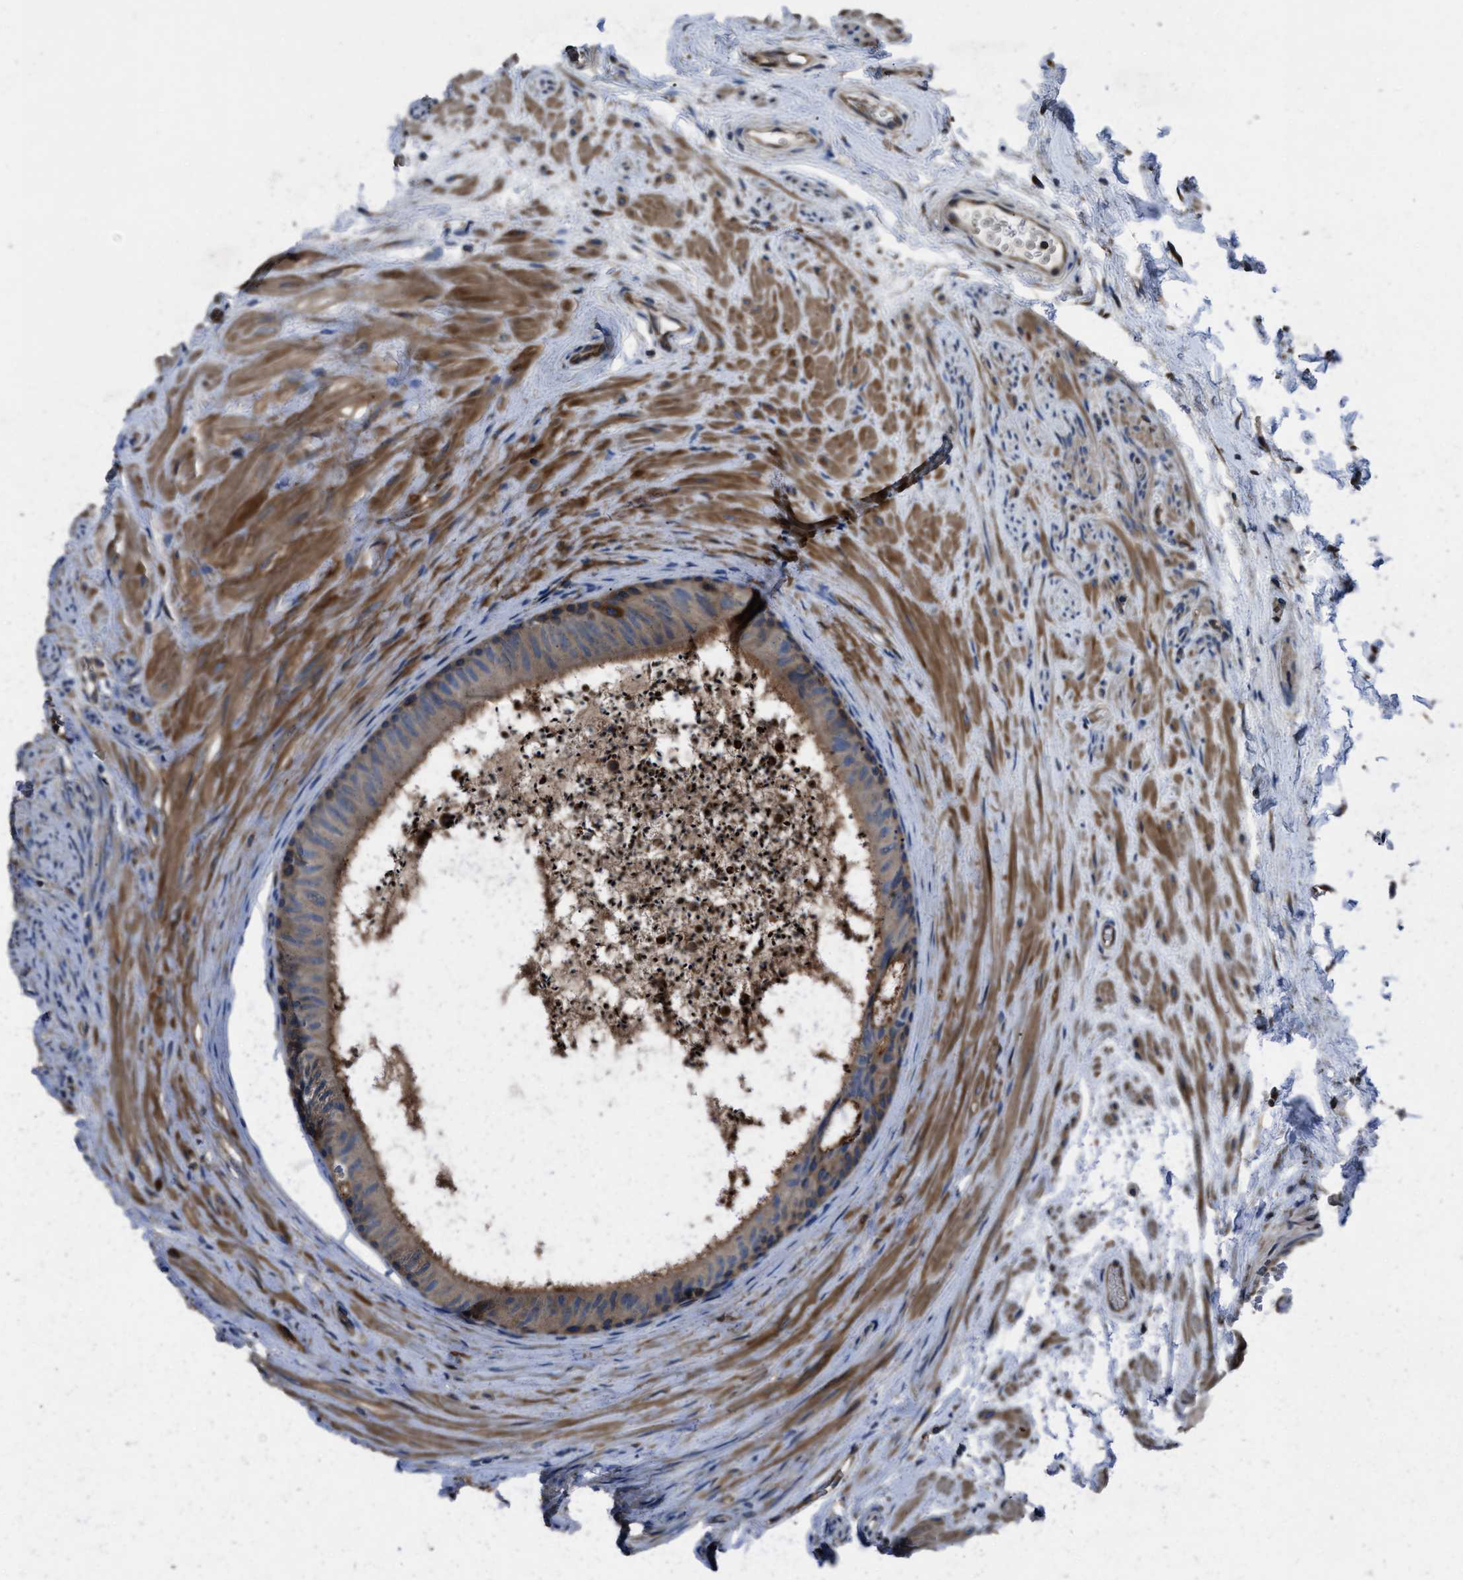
{"staining": {"intensity": "strong", "quantity": ">75%", "location": "cytoplasmic/membranous"}, "tissue": "epididymis", "cell_type": "Glandular cells", "image_type": "normal", "snomed": [{"axis": "morphology", "description": "Normal tissue, NOS"}, {"axis": "topography", "description": "Epididymis"}], "caption": "Glandular cells show high levels of strong cytoplasmic/membranous expression in about >75% of cells in benign human epididymis. (Brightfield microscopy of DAB IHC at high magnification).", "gene": "ANGPT1", "patient": {"sex": "male", "age": 56}}